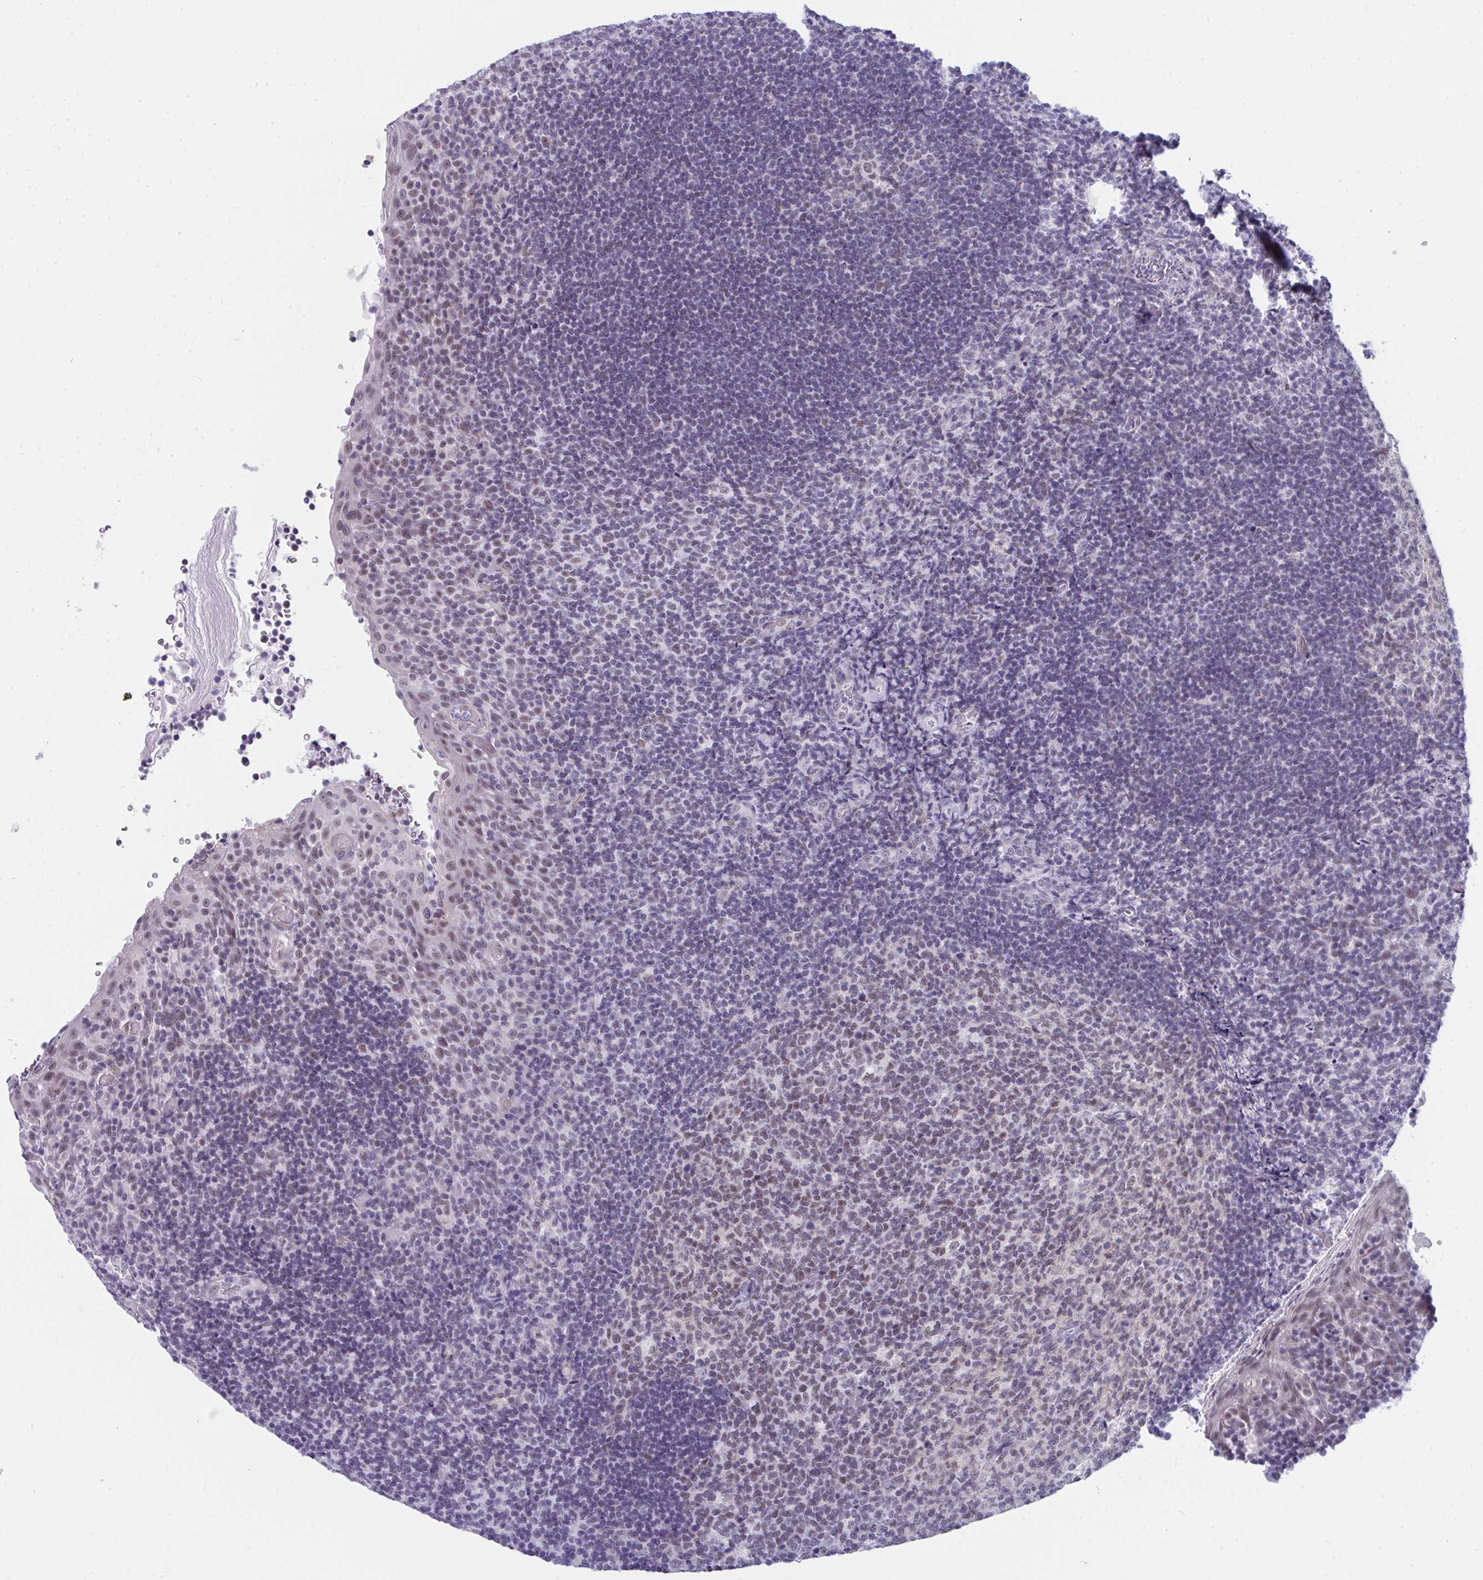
{"staining": {"intensity": "weak", "quantity": "25%-75%", "location": "nuclear"}, "tissue": "tonsil", "cell_type": "Germinal center cells", "image_type": "normal", "snomed": [{"axis": "morphology", "description": "Normal tissue, NOS"}, {"axis": "topography", "description": "Tonsil"}], "caption": "Protein staining shows weak nuclear positivity in about 25%-75% of germinal center cells in unremarkable tonsil.", "gene": "CDK13", "patient": {"sex": "female", "age": 10}}